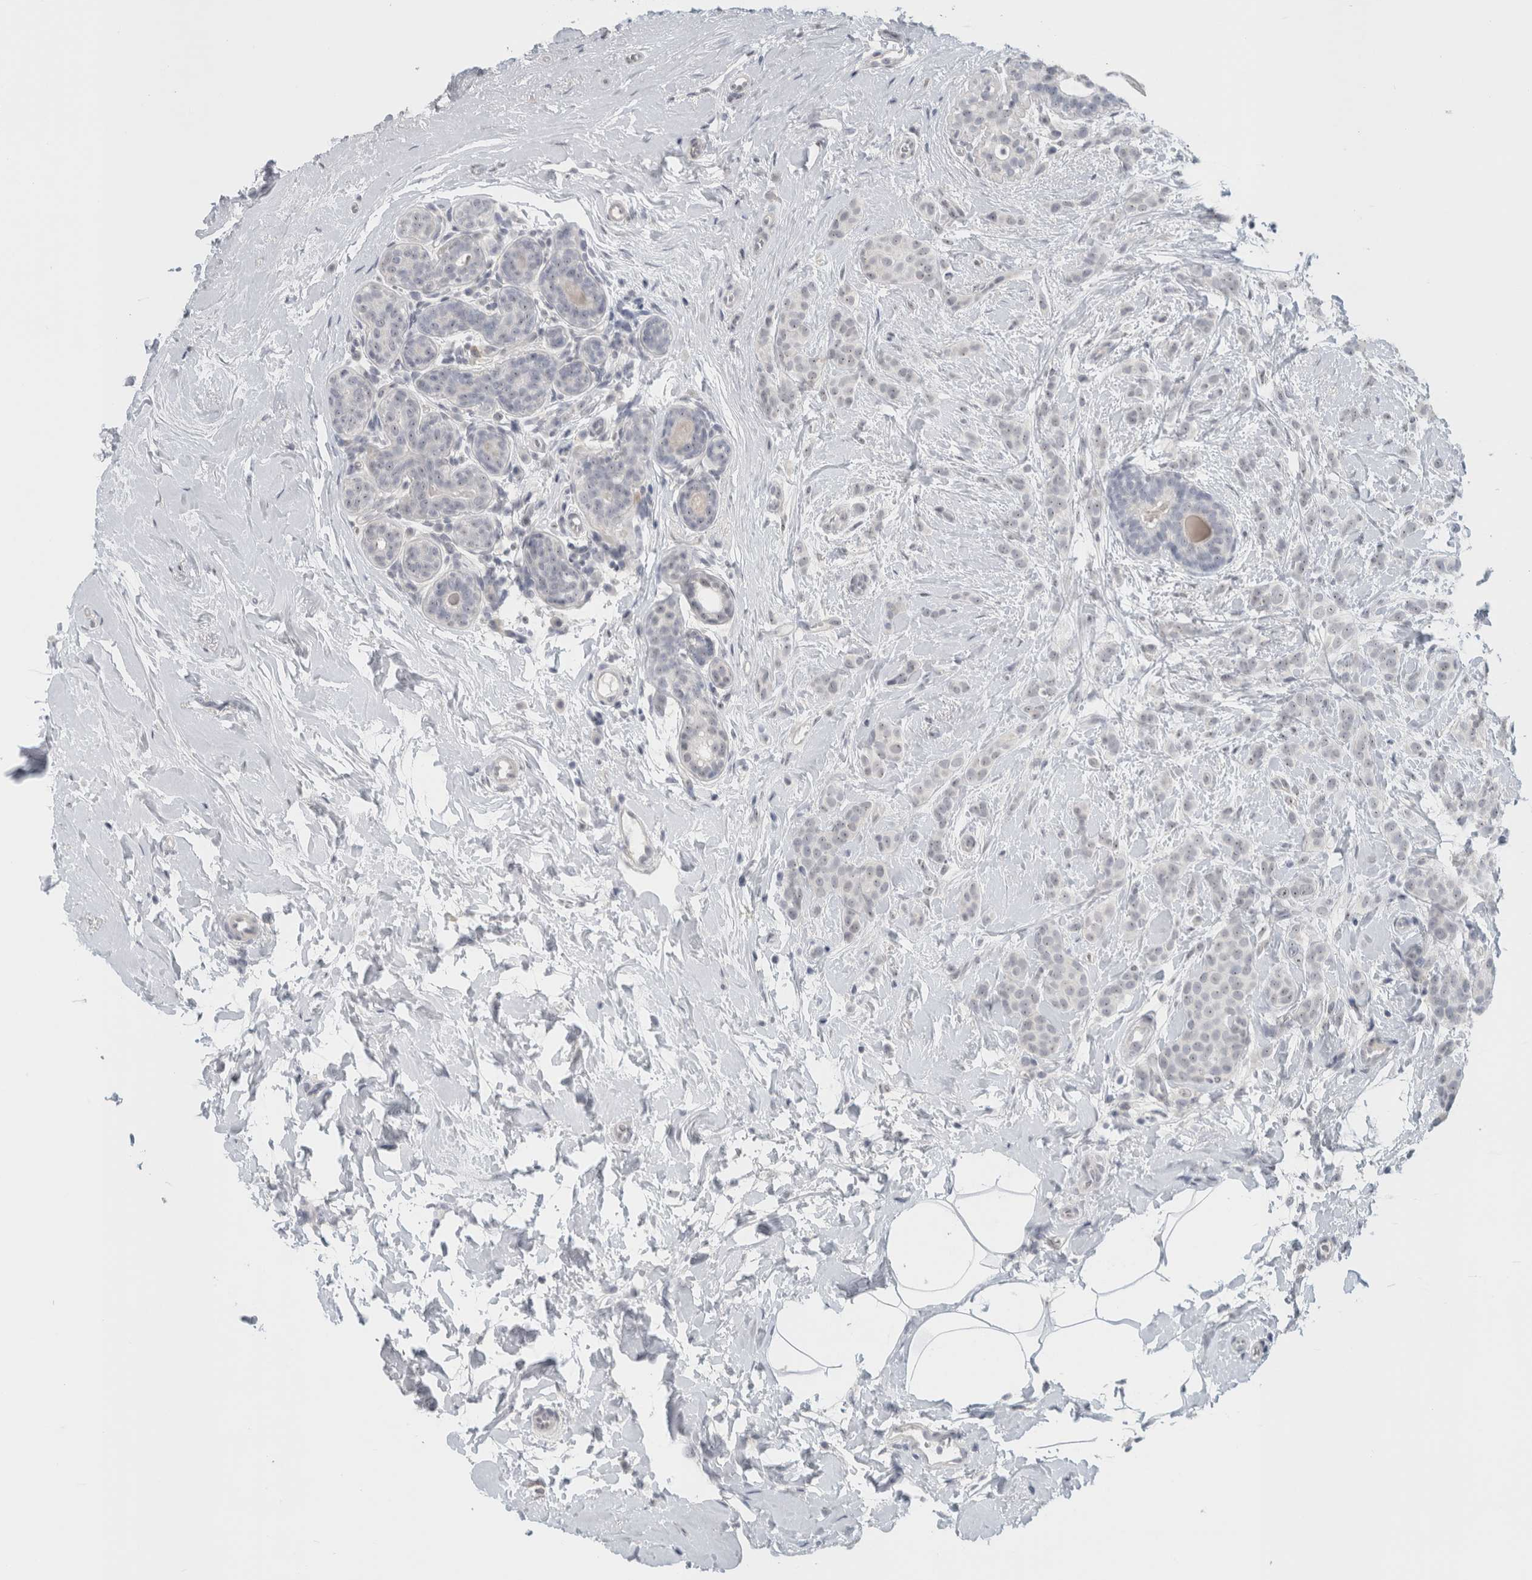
{"staining": {"intensity": "negative", "quantity": "none", "location": "none"}, "tissue": "breast cancer", "cell_type": "Tumor cells", "image_type": "cancer", "snomed": [{"axis": "morphology", "description": "Lobular carcinoma, in situ"}, {"axis": "morphology", "description": "Lobular carcinoma"}, {"axis": "topography", "description": "Breast"}], "caption": "Immunohistochemistry (IHC) image of human breast cancer (lobular carcinoma) stained for a protein (brown), which shows no positivity in tumor cells.", "gene": "FMR1NB", "patient": {"sex": "female", "age": 41}}